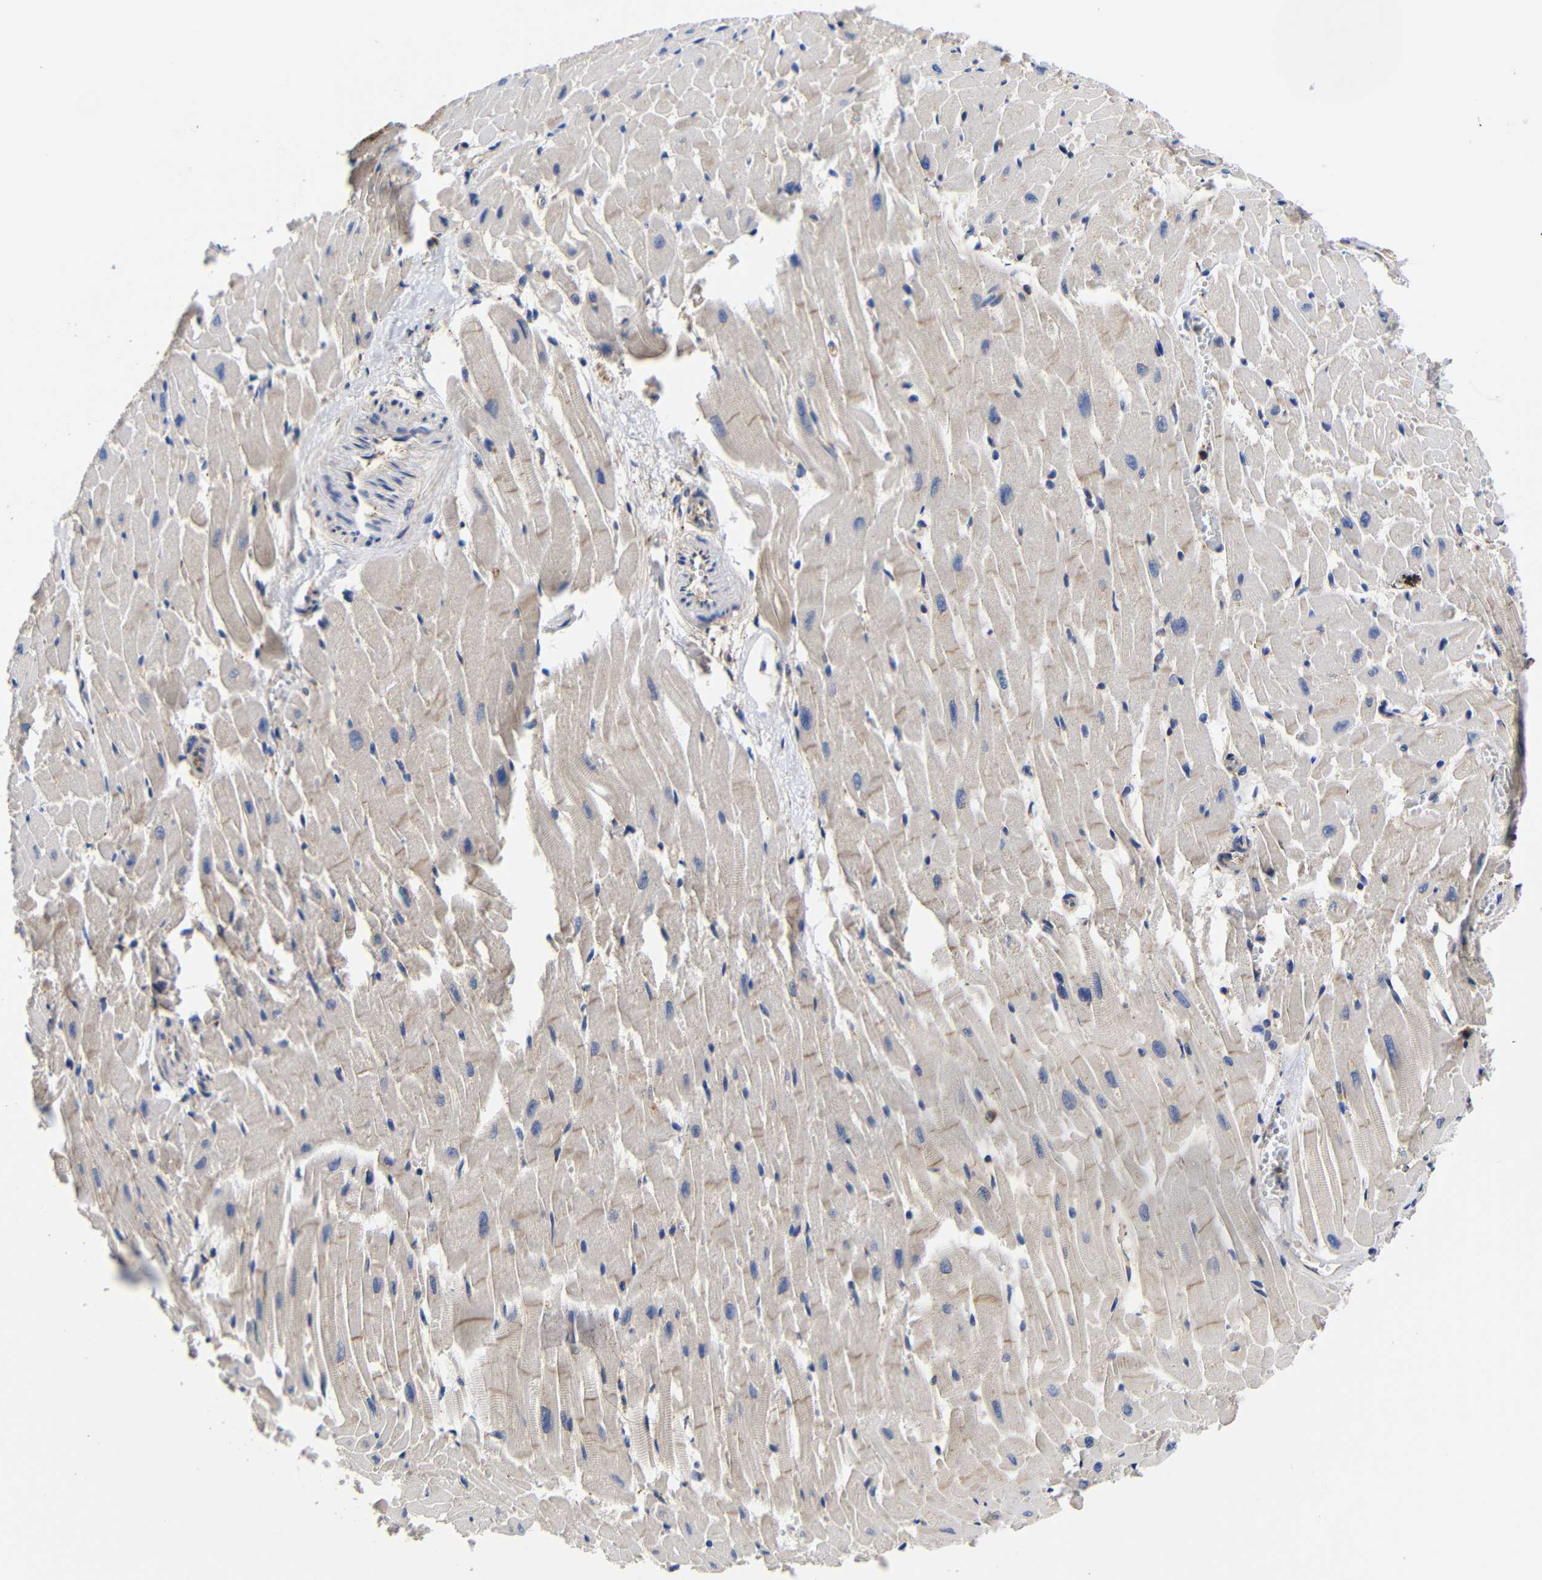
{"staining": {"intensity": "weak", "quantity": "<25%", "location": "cytoplasmic/membranous"}, "tissue": "heart muscle", "cell_type": "Cardiomyocytes", "image_type": "normal", "snomed": [{"axis": "morphology", "description": "Normal tissue, NOS"}, {"axis": "topography", "description": "Heart"}], "caption": "Cardiomyocytes show no significant protein staining in benign heart muscle. (Immunohistochemistry, brightfield microscopy, high magnification).", "gene": "LRRCC1", "patient": {"sex": "female", "age": 19}}